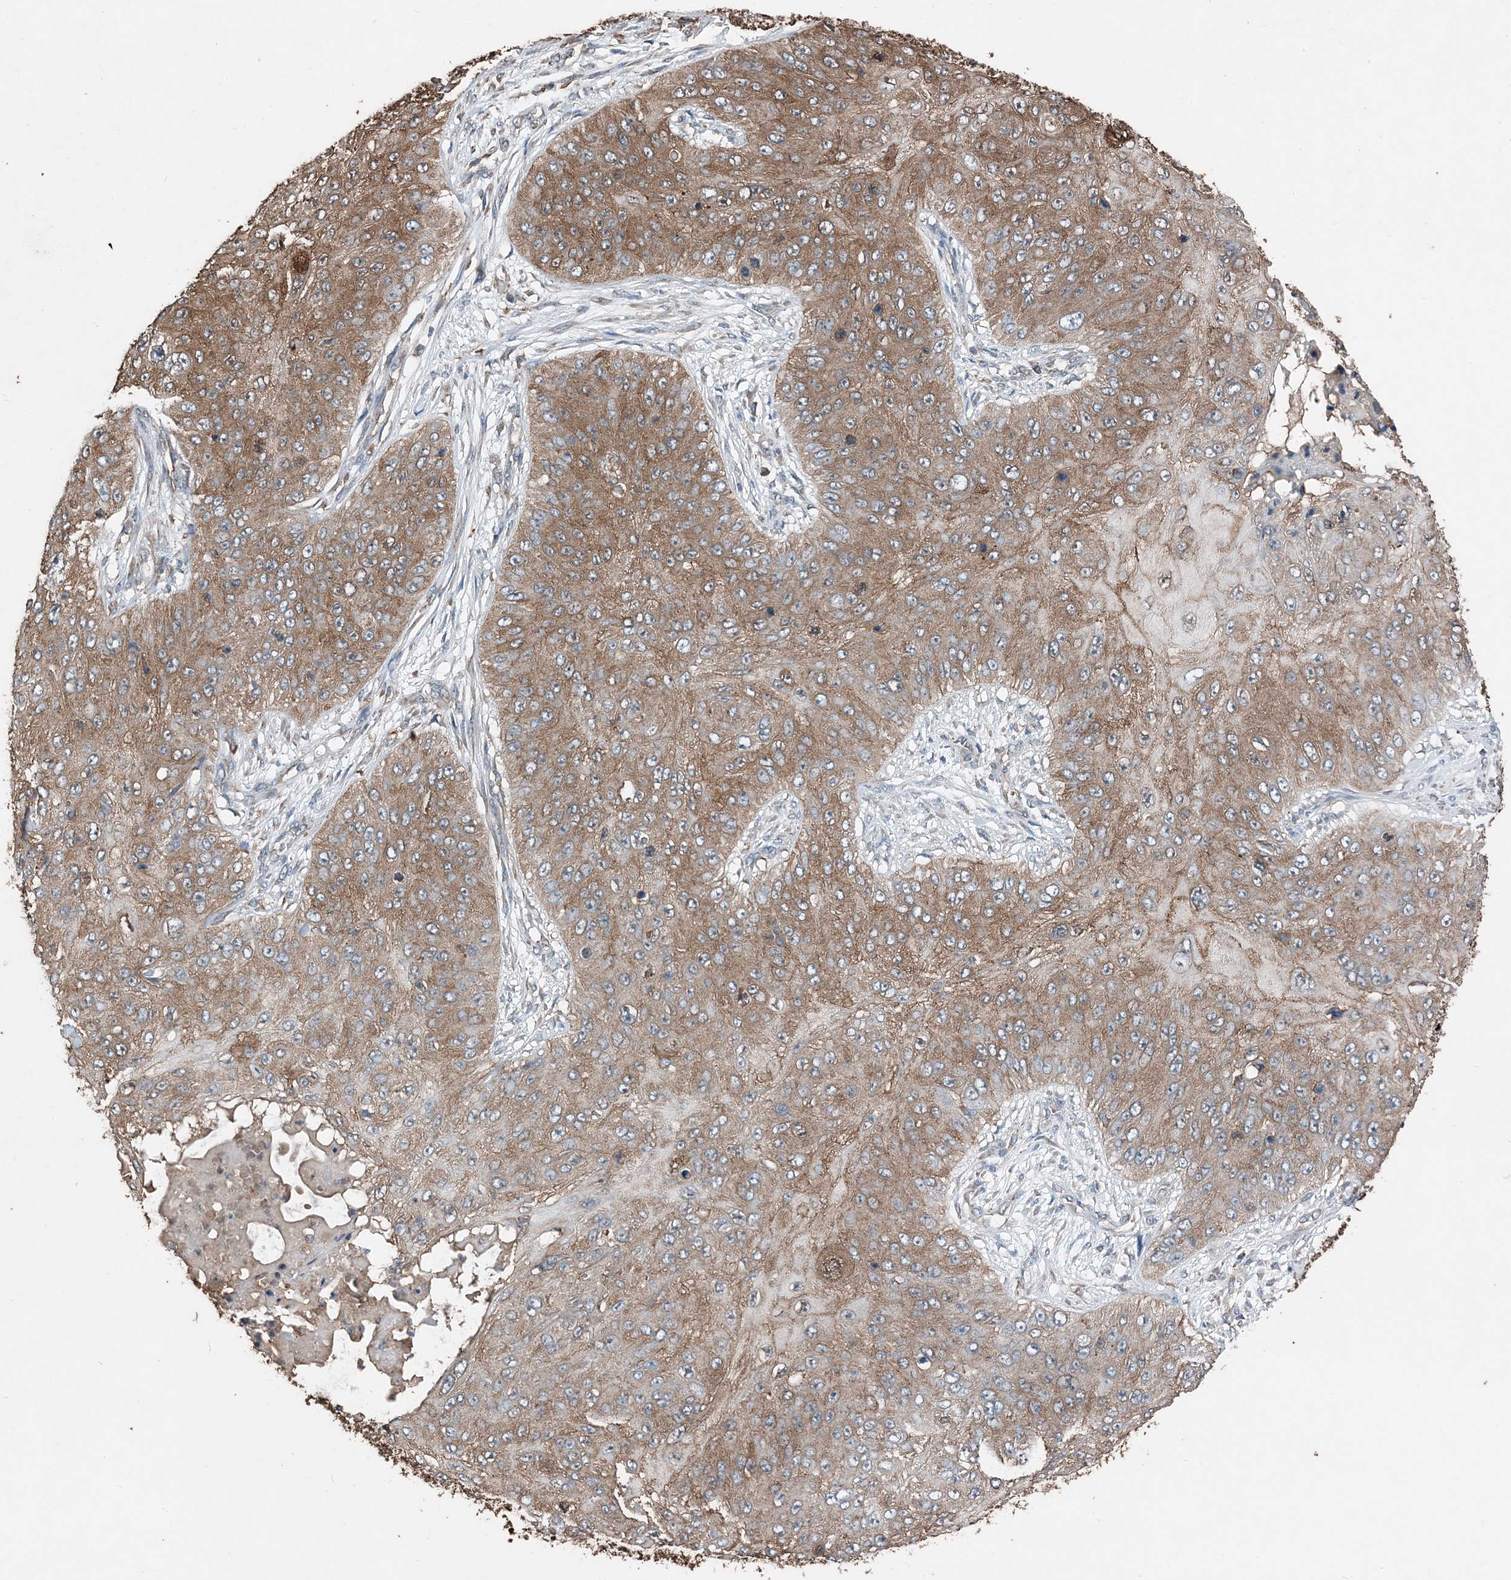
{"staining": {"intensity": "moderate", "quantity": ">75%", "location": "cytoplasmic/membranous"}, "tissue": "skin cancer", "cell_type": "Tumor cells", "image_type": "cancer", "snomed": [{"axis": "morphology", "description": "Squamous cell carcinoma, NOS"}, {"axis": "topography", "description": "Skin"}], "caption": "A photomicrograph of human skin cancer (squamous cell carcinoma) stained for a protein demonstrates moderate cytoplasmic/membranous brown staining in tumor cells. (Brightfield microscopy of DAB IHC at high magnification).", "gene": "PDIA6", "patient": {"sex": "female", "age": 80}}